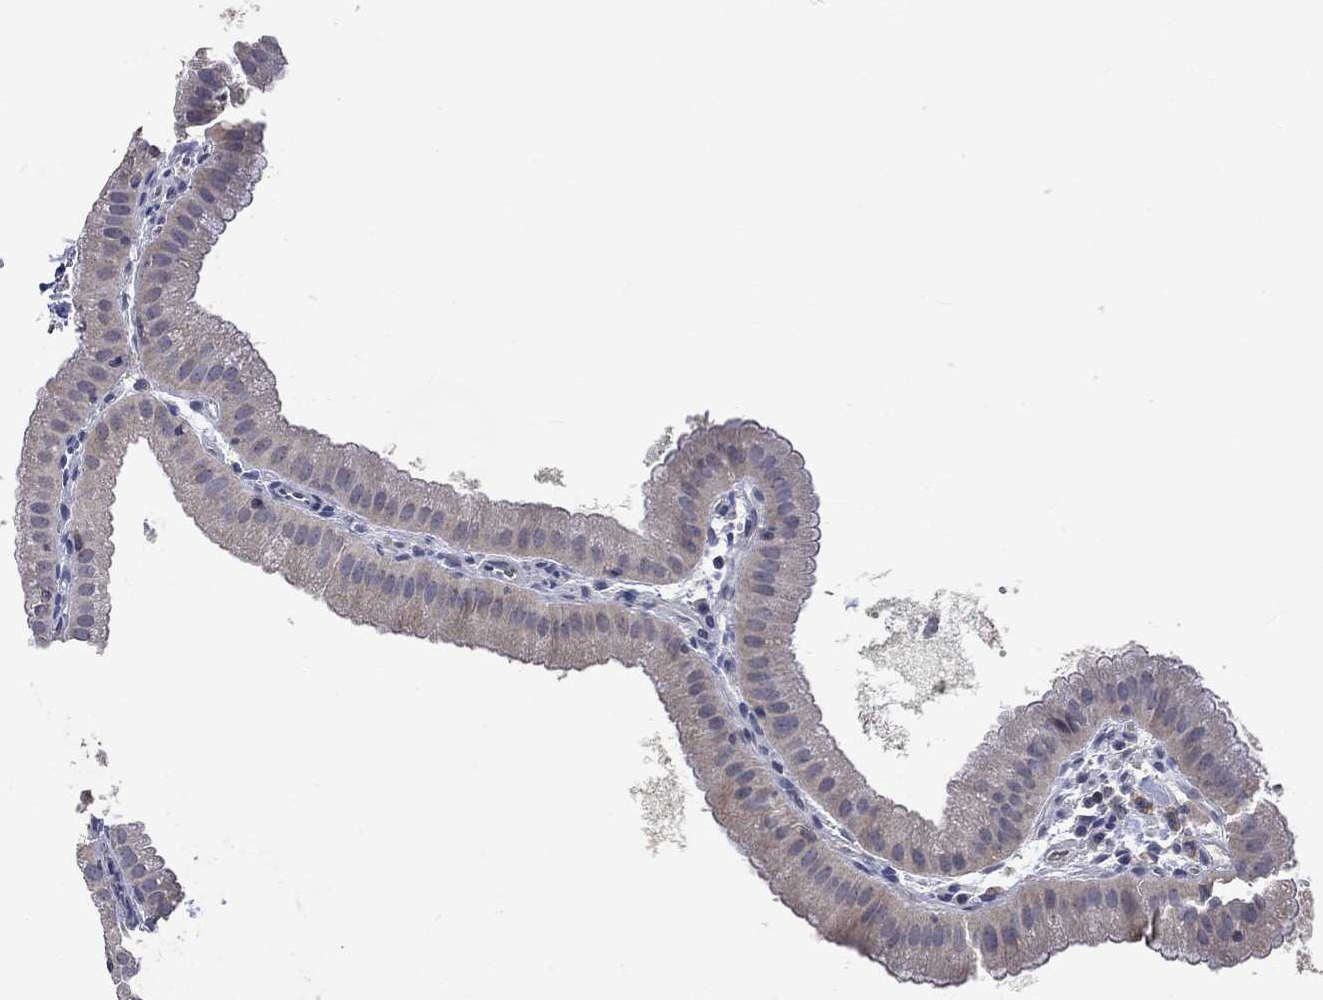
{"staining": {"intensity": "negative", "quantity": "none", "location": "none"}, "tissue": "gallbladder", "cell_type": "Glandular cells", "image_type": "normal", "snomed": [{"axis": "morphology", "description": "Normal tissue, NOS"}, {"axis": "topography", "description": "Gallbladder"}], "caption": "High power microscopy micrograph of an immunohistochemistry (IHC) micrograph of unremarkable gallbladder, revealing no significant staining in glandular cells.", "gene": "PTPN20", "patient": {"sex": "male", "age": 67}}